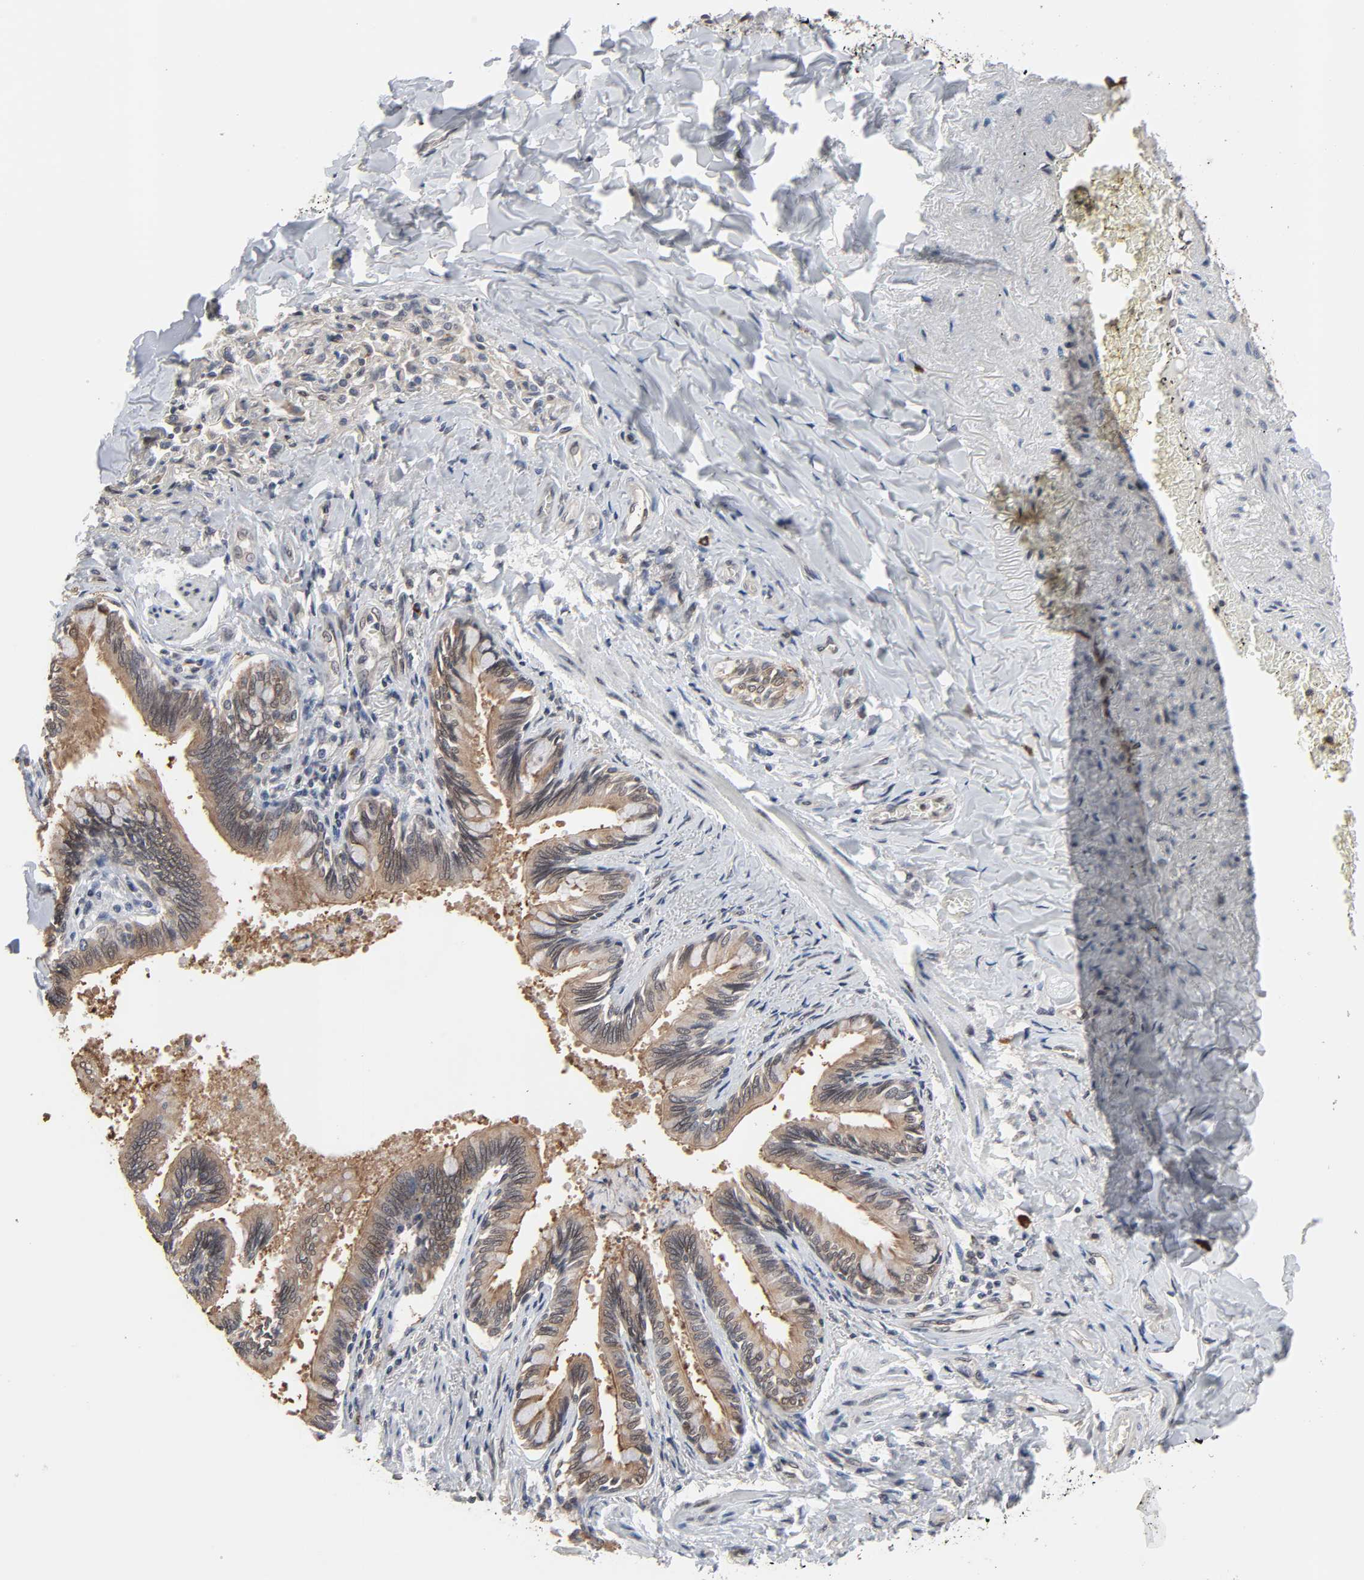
{"staining": {"intensity": "moderate", "quantity": ">75%", "location": "cytoplasmic/membranous,nuclear"}, "tissue": "bronchus", "cell_type": "Respiratory epithelial cells", "image_type": "normal", "snomed": [{"axis": "morphology", "description": "Normal tissue, NOS"}, {"axis": "topography", "description": "Lung"}], "caption": "This is a micrograph of immunohistochemistry staining of unremarkable bronchus, which shows moderate positivity in the cytoplasmic/membranous,nuclear of respiratory epithelial cells.", "gene": "CCDC175", "patient": {"sex": "male", "age": 64}}